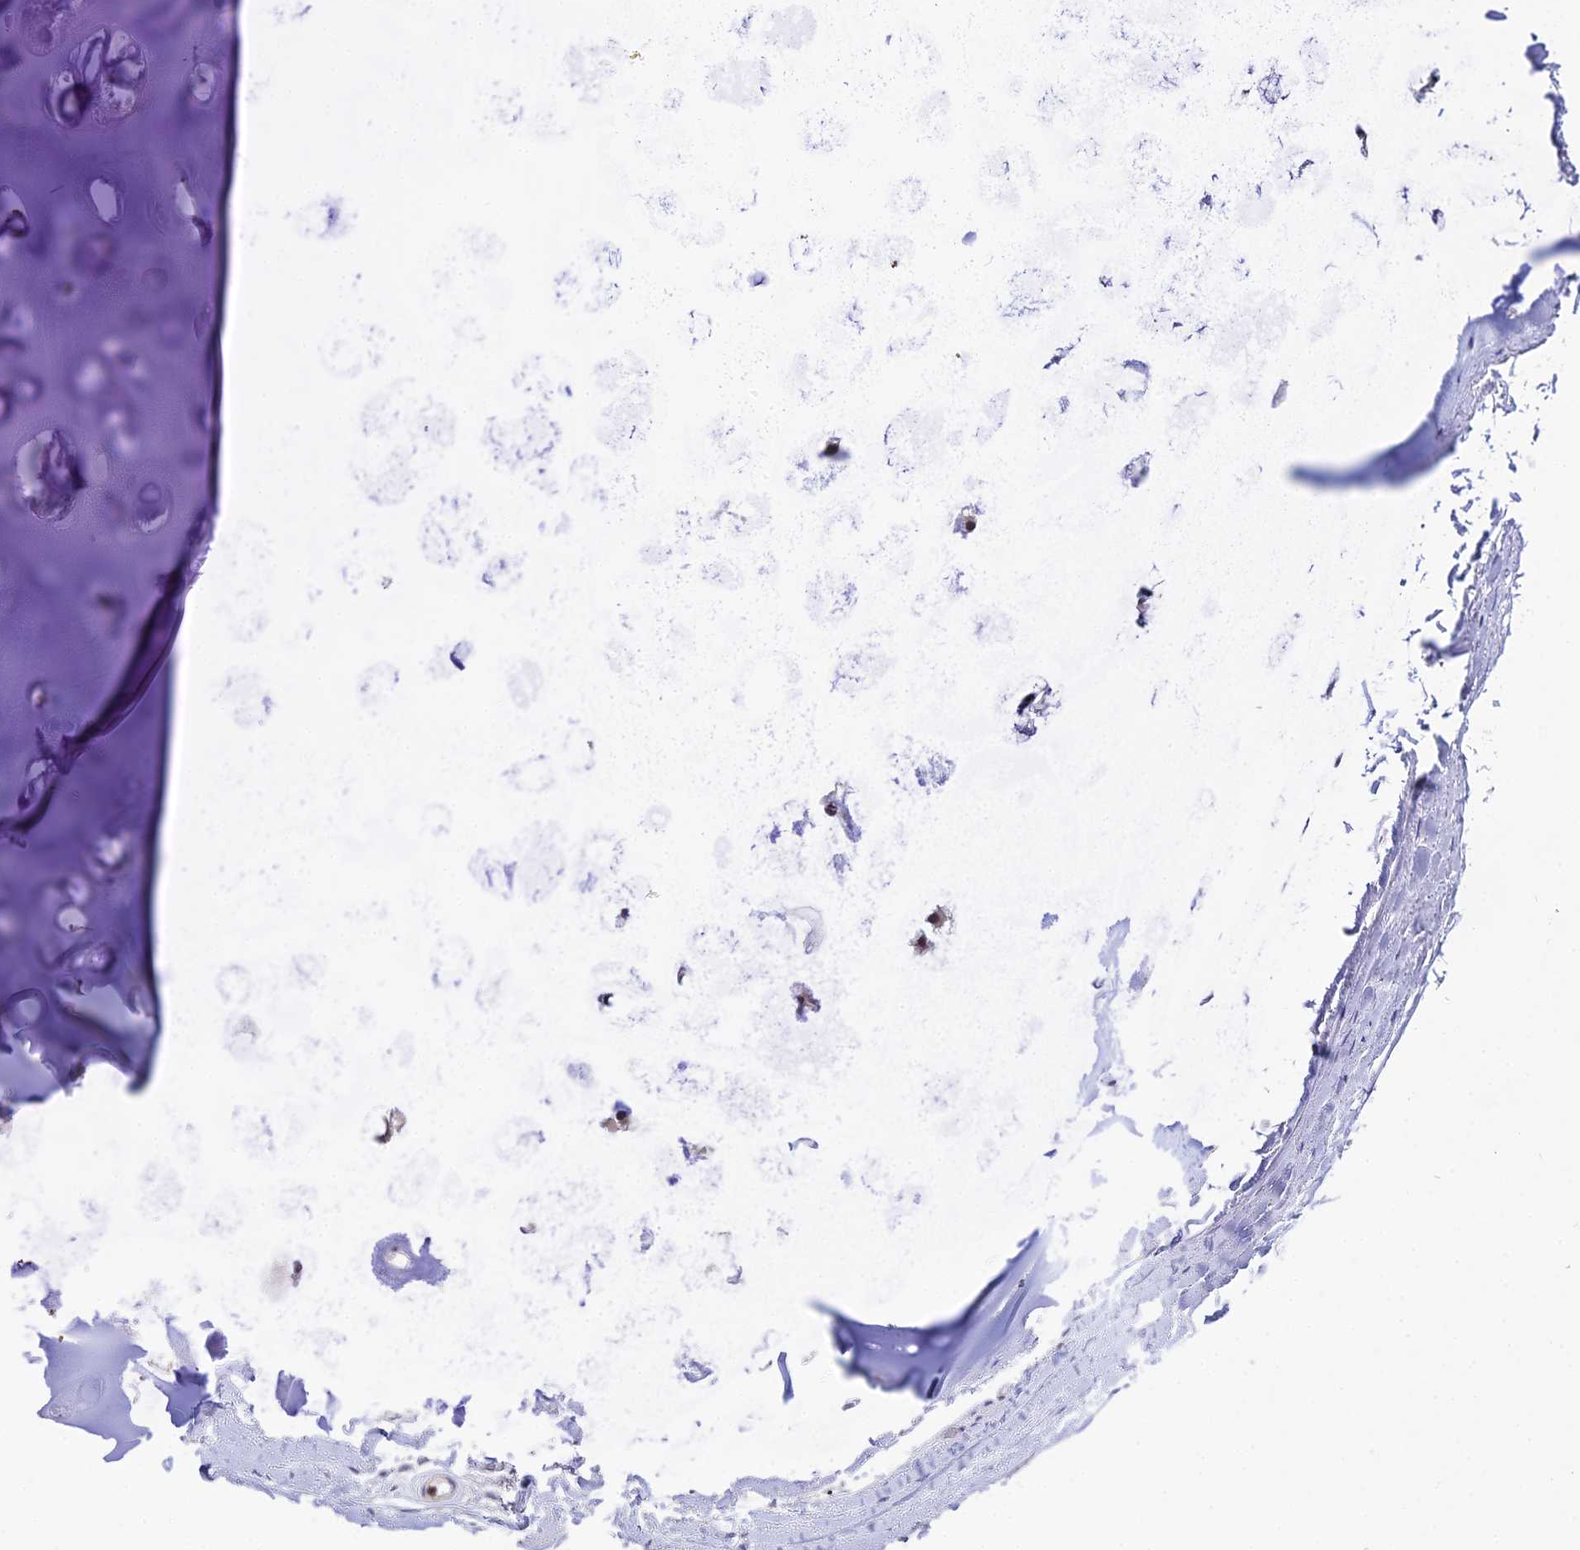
{"staining": {"intensity": "moderate", "quantity": "25%-75%", "location": "nuclear"}, "tissue": "soft tissue", "cell_type": "Chondrocytes", "image_type": "normal", "snomed": [{"axis": "morphology", "description": "Normal tissue, NOS"}, {"axis": "topography", "description": "Bronchus"}], "caption": "About 25%-75% of chondrocytes in normal soft tissue exhibit moderate nuclear protein positivity as visualized by brown immunohistochemical staining.", "gene": "TEKT1", "patient": {"sex": "male", "age": 66}}